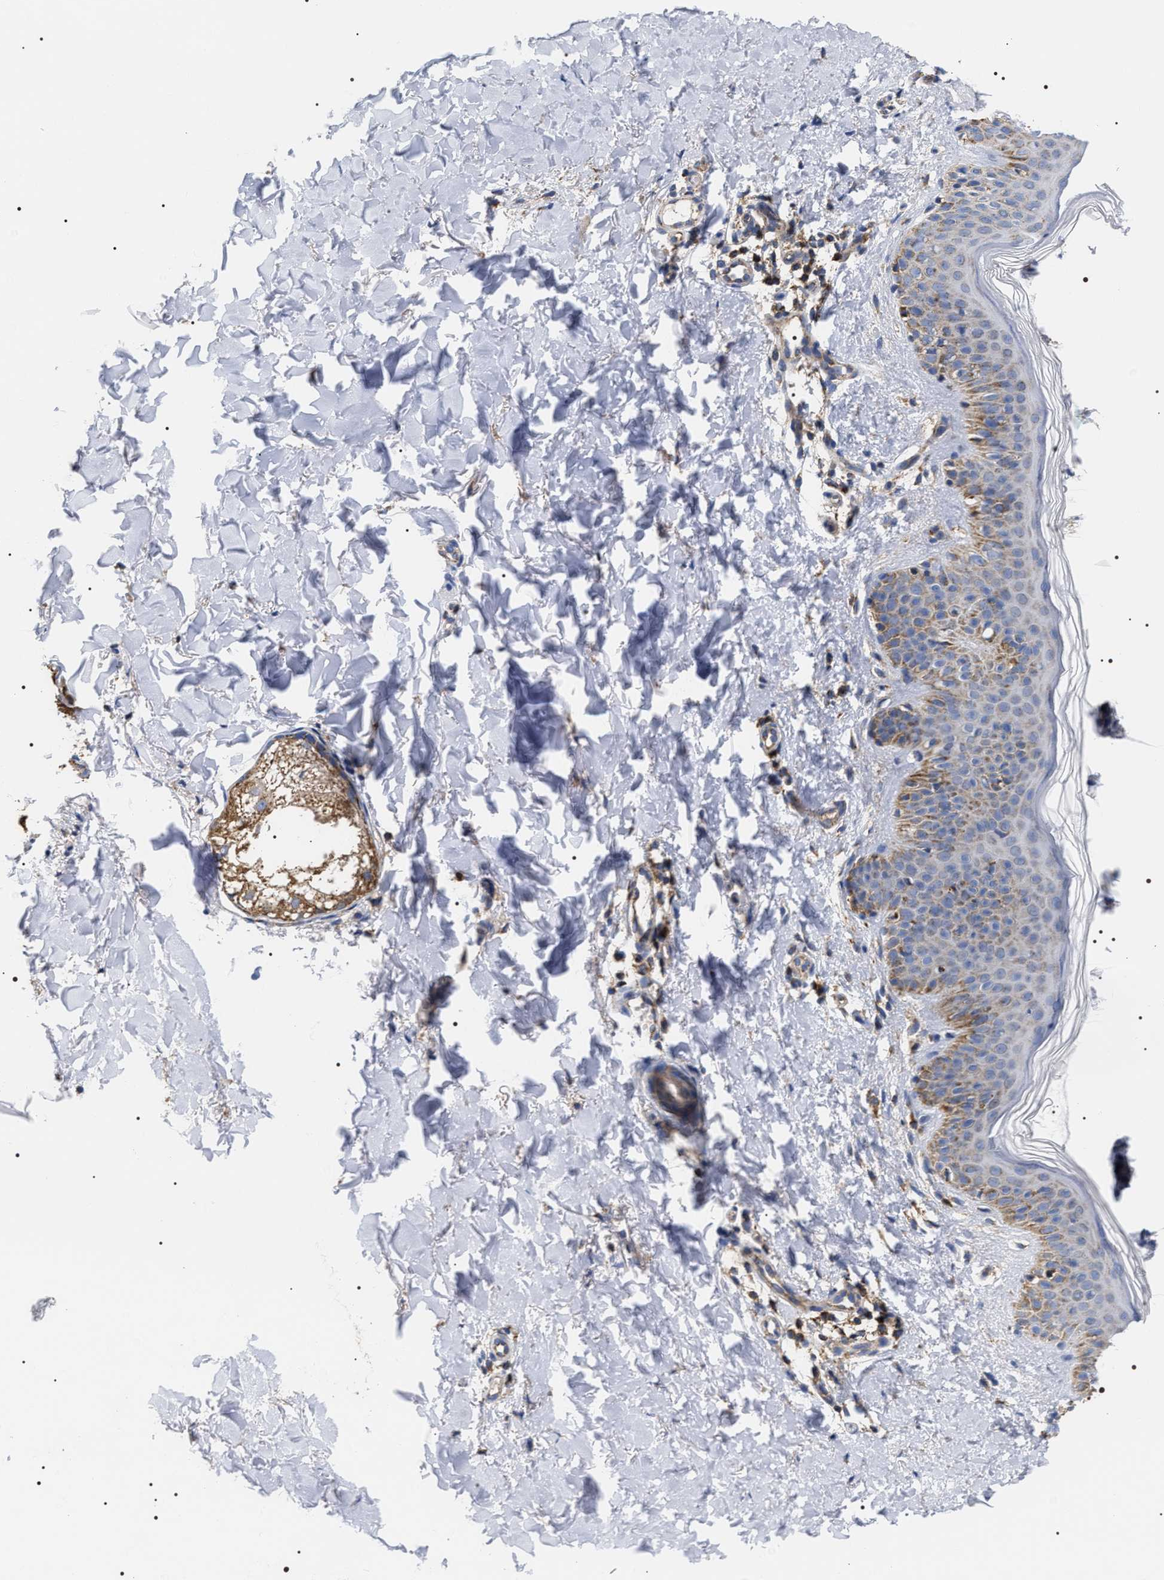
{"staining": {"intensity": "weak", "quantity": ">75%", "location": "cytoplasmic/membranous"}, "tissue": "skin", "cell_type": "Fibroblasts", "image_type": "normal", "snomed": [{"axis": "morphology", "description": "Normal tissue, NOS"}, {"axis": "topography", "description": "Skin"}], "caption": "Immunohistochemistry (DAB) staining of unremarkable human skin demonstrates weak cytoplasmic/membranous protein staining in about >75% of fibroblasts.", "gene": "COG5", "patient": {"sex": "male", "age": 40}}